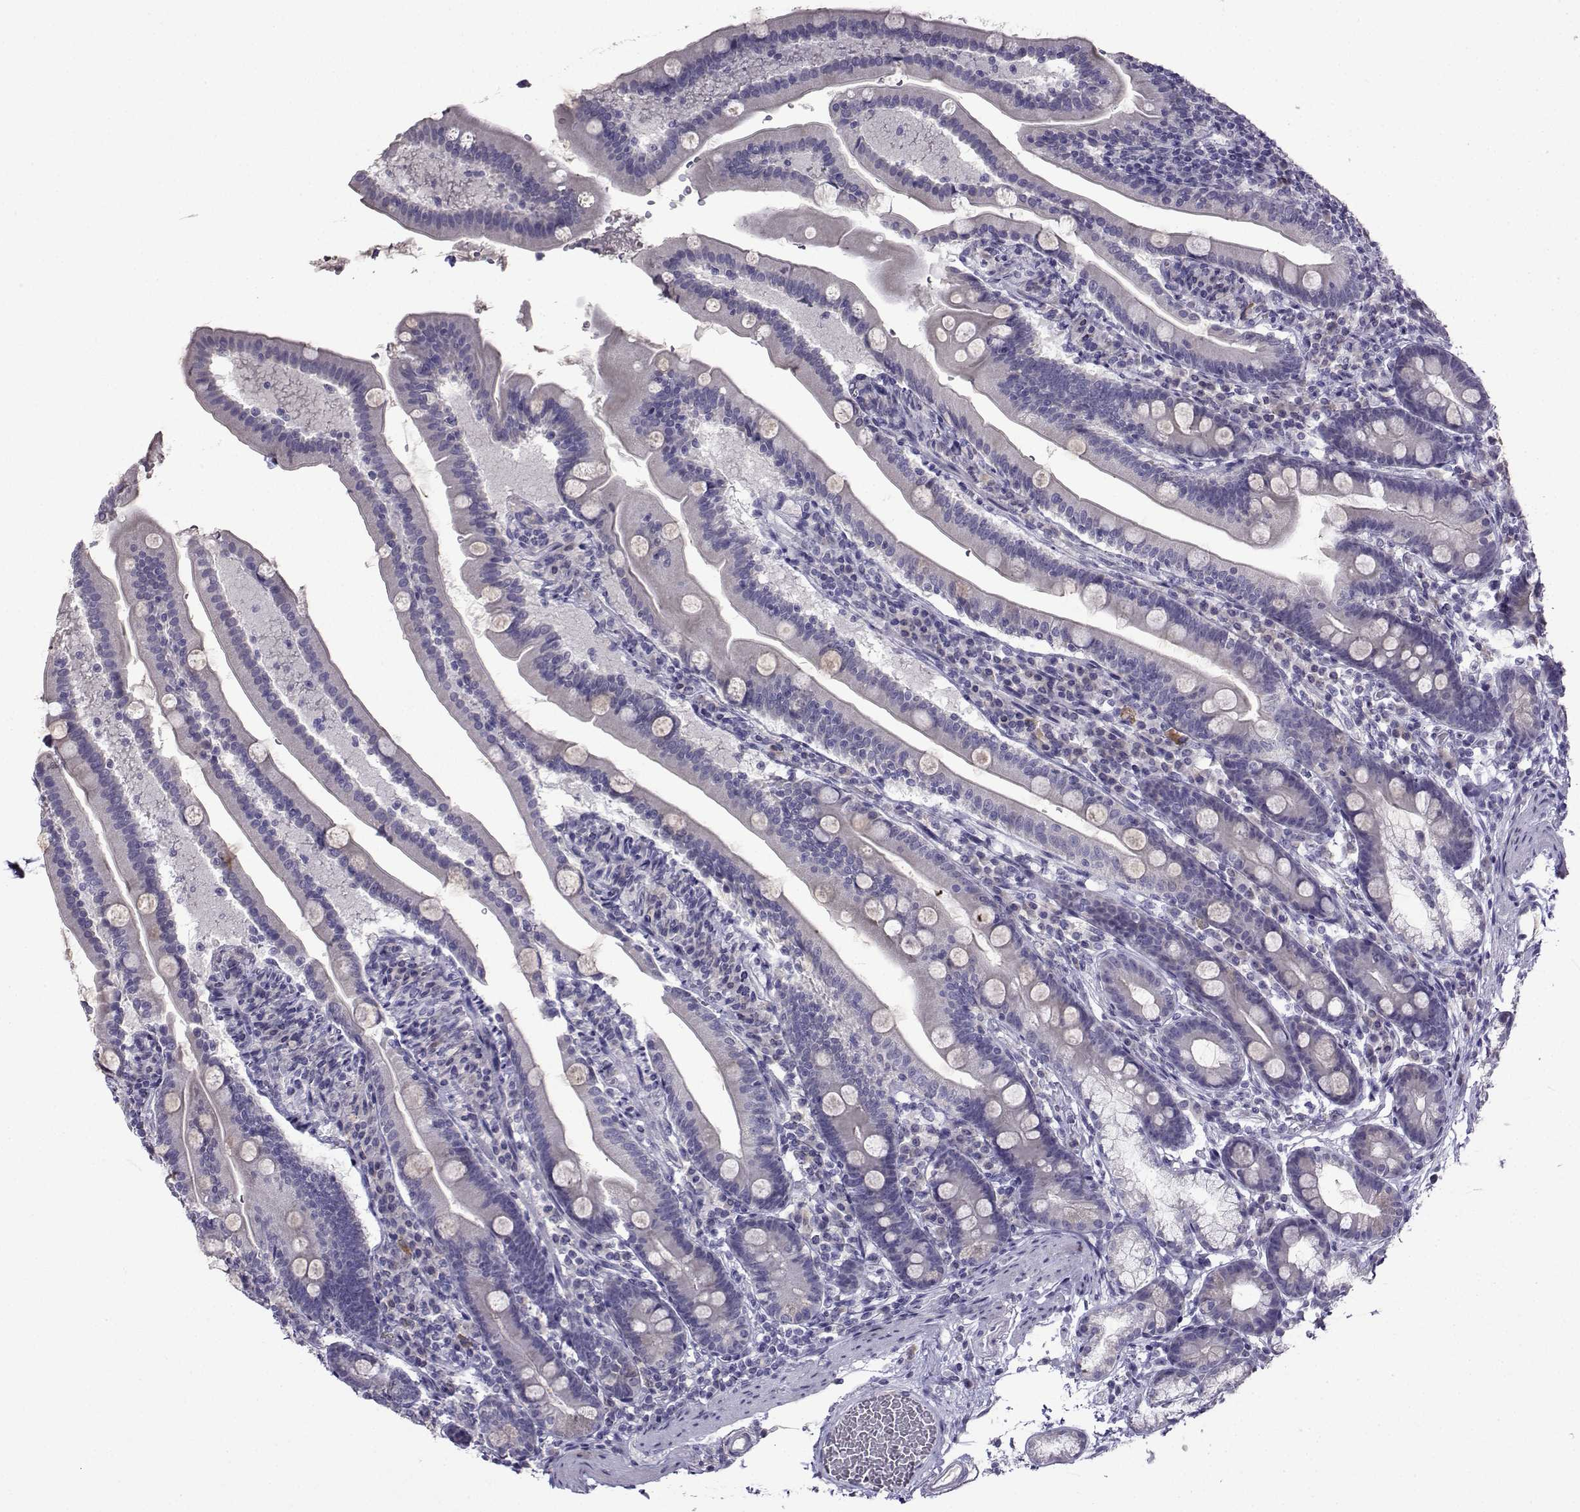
{"staining": {"intensity": "negative", "quantity": "none", "location": "none"}, "tissue": "duodenum", "cell_type": "Glandular cells", "image_type": "normal", "snomed": [{"axis": "morphology", "description": "Normal tissue, NOS"}, {"axis": "topography", "description": "Duodenum"}], "caption": "This micrograph is of unremarkable duodenum stained with immunohistochemistry (IHC) to label a protein in brown with the nuclei are counter-stained blue. There is no expression in glandular cells.", "gene": "CRYBB1", "patient": {"sex": "female", "age": 67}}